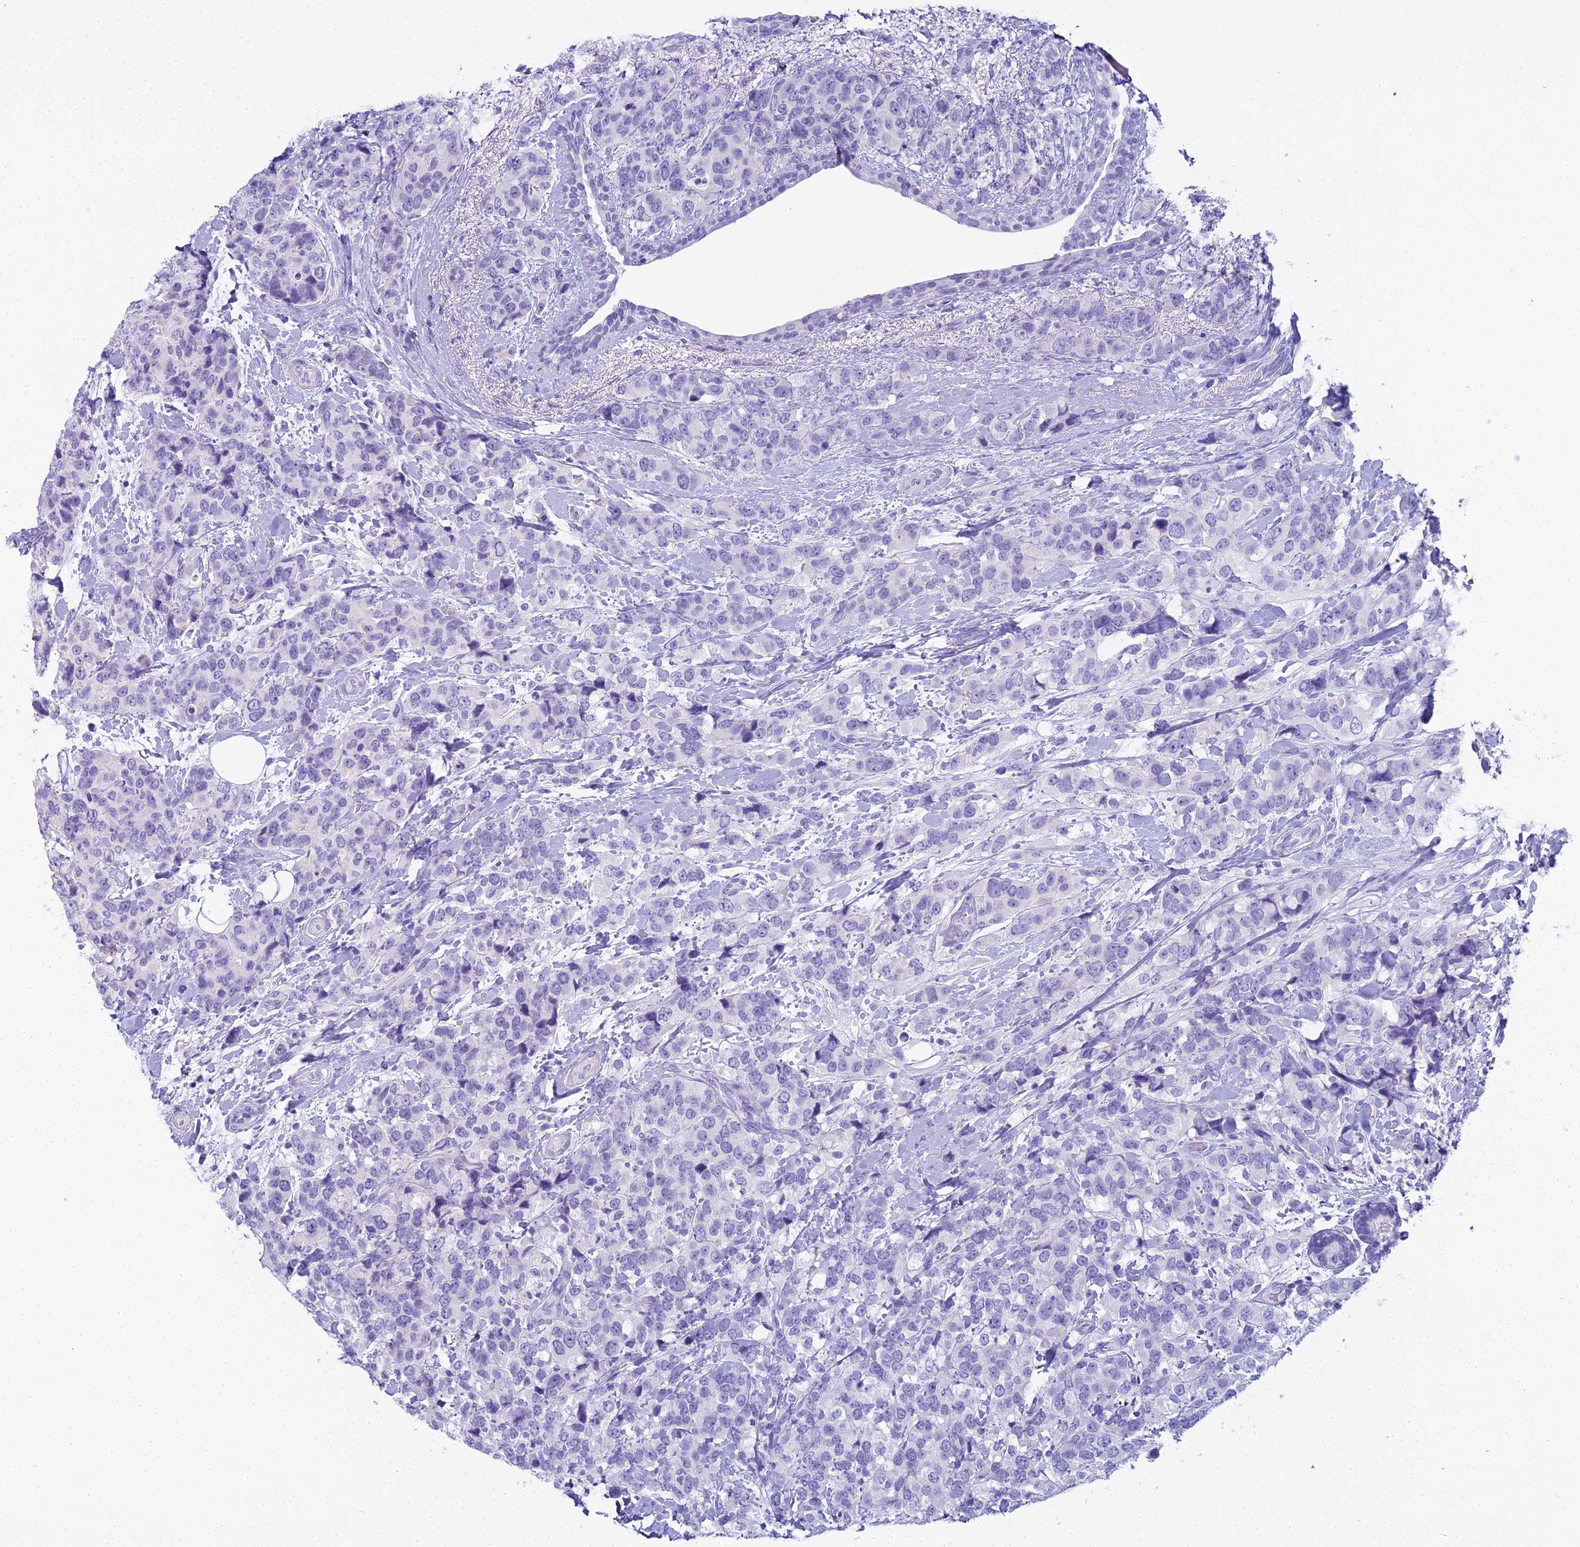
{"staining": {"intensity": "negative", "quantity": "none", "location": "none"}, "tissue": "breast cancer", "cell_type": "Tumor cells", "image_type": "cancer", "snomed": [{"axis": "morphology", "description": "Lobular carcinoma"}, {"axis": "topography", "description": "Breast"}], "caption": "Tumor cells show no significant protein positivity in breast cancer.", "gene": "UNC80", "patient": {"sex": "female", "age": 59}}